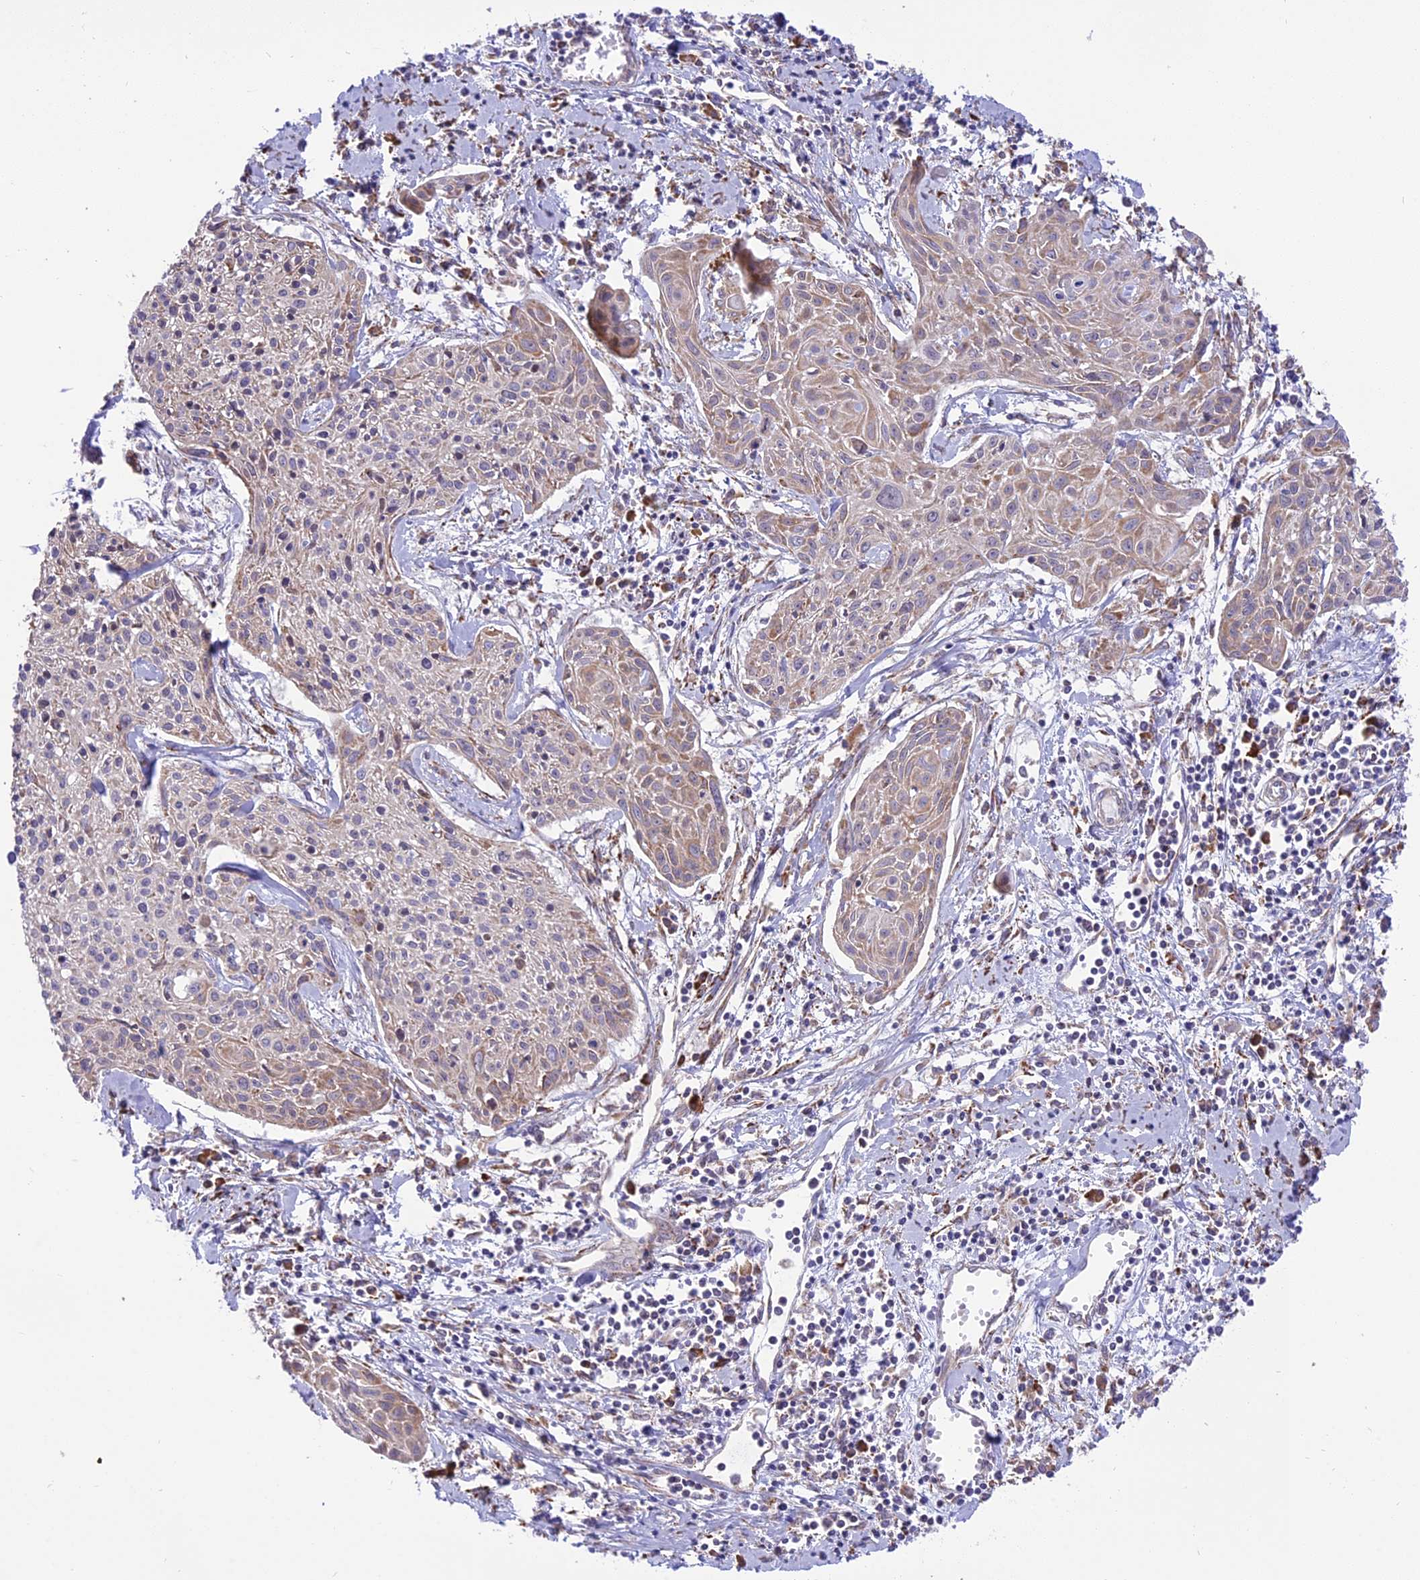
{"staining": {"intensity": "weak", "quantity": "<25%", "location": "cytoplasmic/membranous"}, "tissue": "cervical cancer", "cell_type": "Tumor cells", "image_type": "cancer", "snomed": [{"axis": "morphology", "description": "Squamous cell carcinoma, NOS"}, {"axis": "topography", "description": "Cervix"}], "caption": "A photomicrograph of human cervical cancer is negative for staining in tumor cells.", "gene": "ARMCX6", "patient": {"sex": "female", "age": 51}}